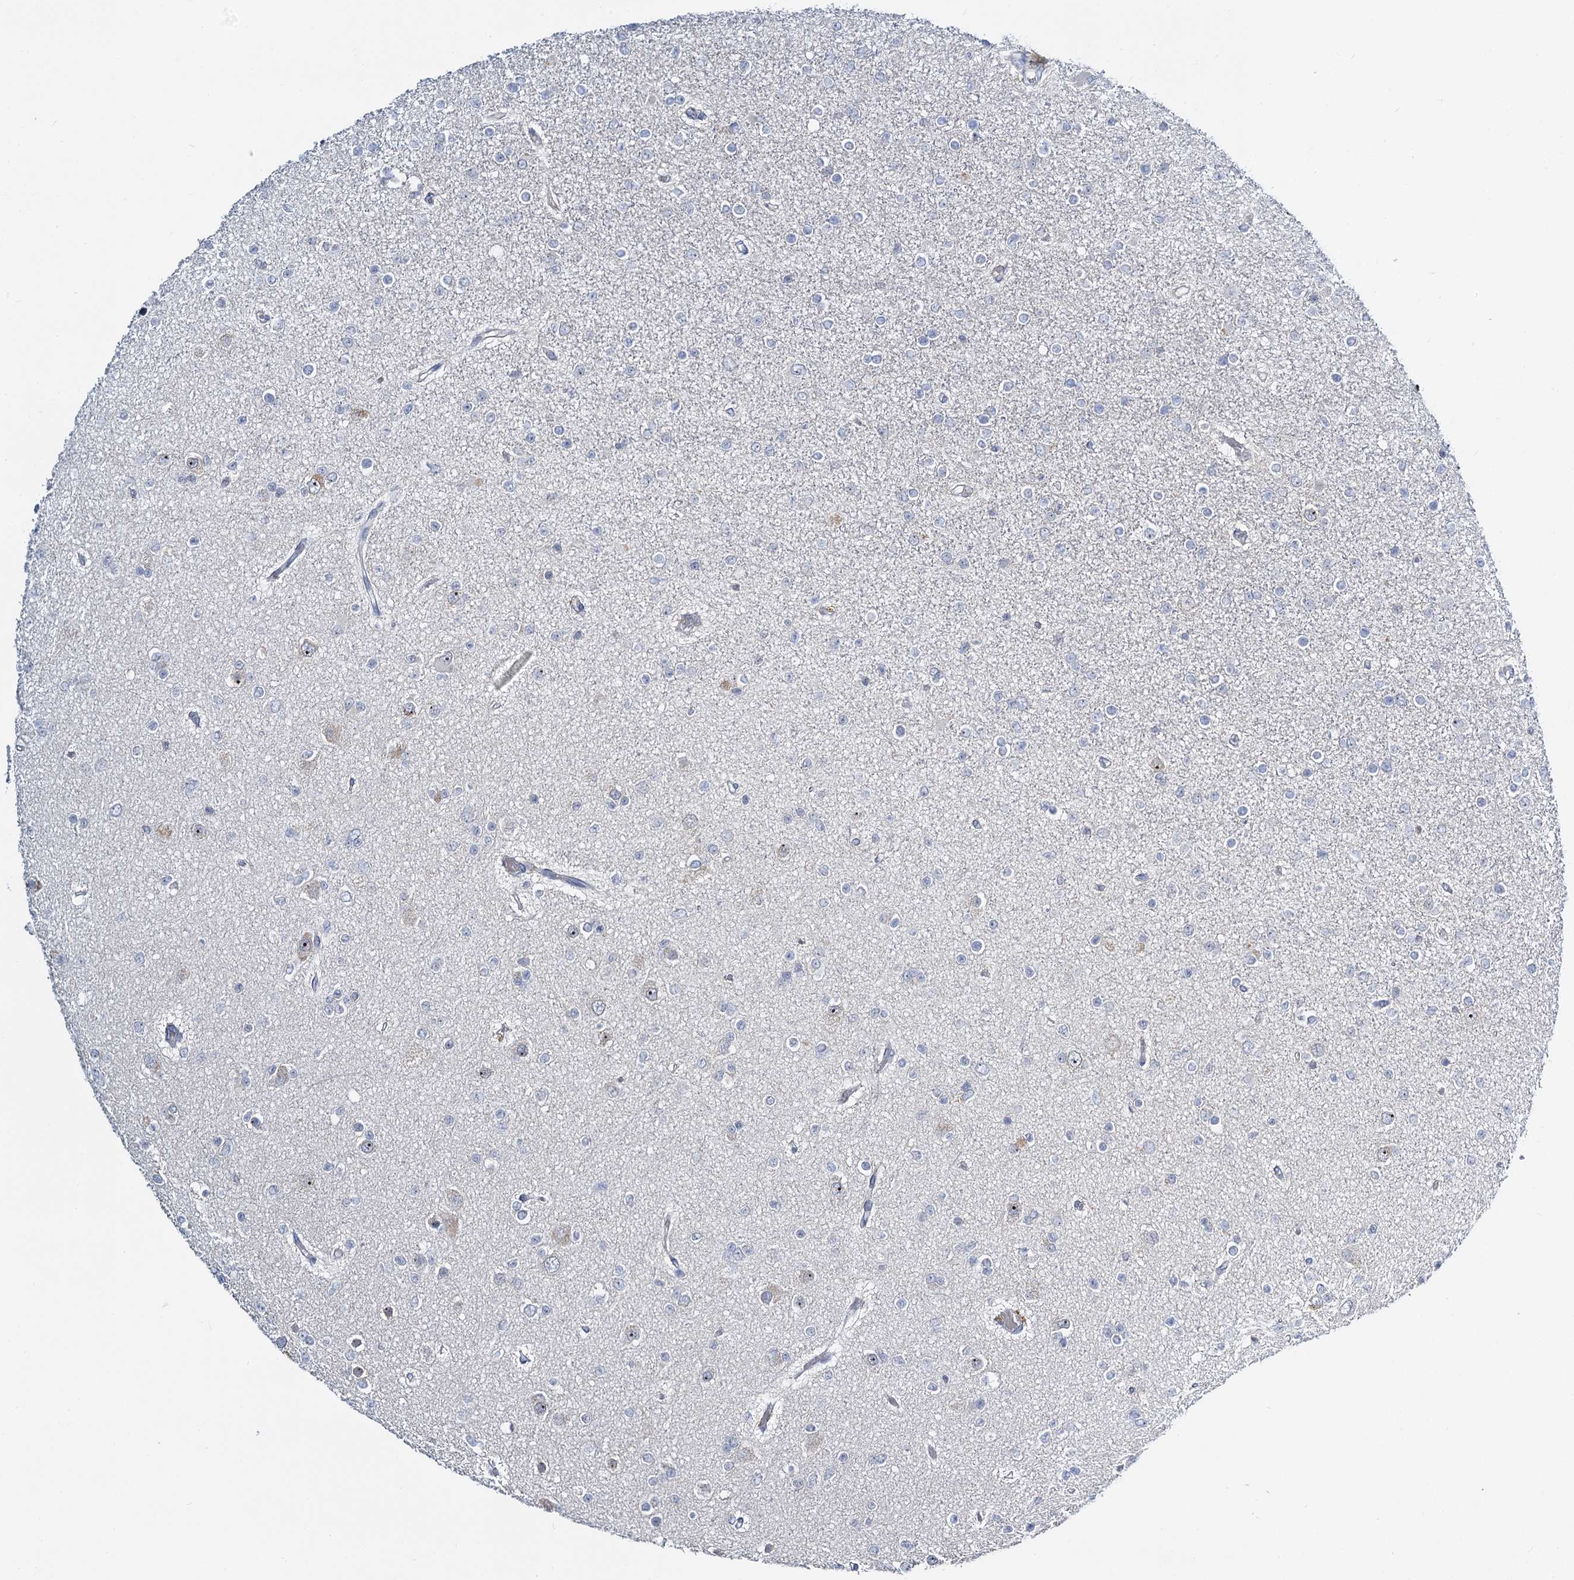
{"staining": {"intensity": "negative", "quantity": "none", "location": "none"}, "tissue": "glioma", "cell_type": "Tumor cells", "image_type": "cancer", "snomed": [{"axis": "morphology", "description": "Glioma, malignant, Low grade"}, {"axis": "topography", "description": "Brain"}], "caption": "Immunohistochemistry of malignant glioma (low-grade) demonstrates no expression in tumor cells. (DAB (3,3'-diaminobenzidine) IHC visualized using brightfield microscopy, high magnification).", "gene": "NOP2", "patient": {"sex": "female", "age": 22}}